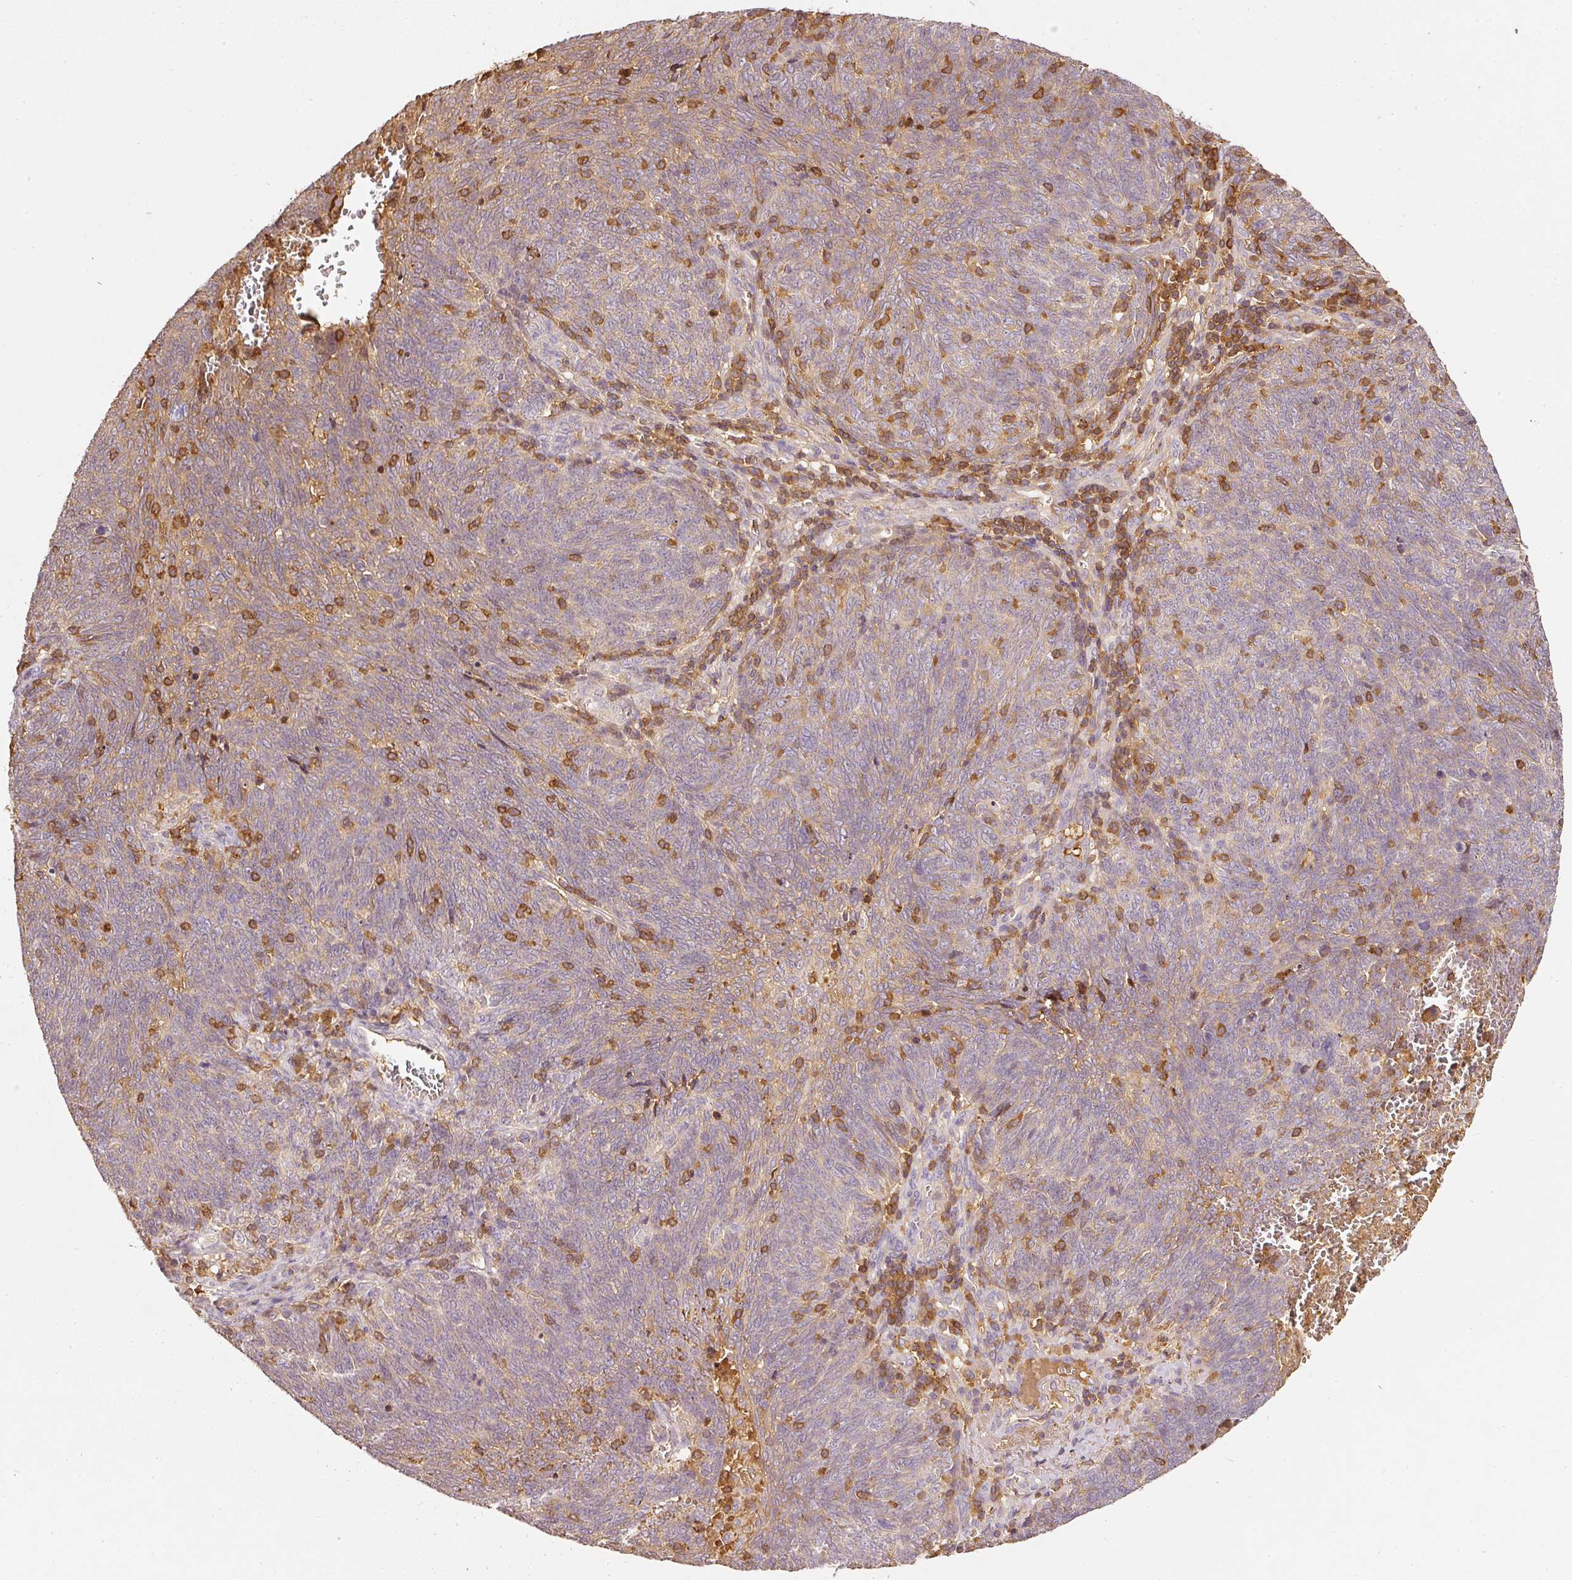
{"staining": {"intensity": "weak", "quantity": "25%-75%", "location": "cytoplasmic/membranous"}, "tissue": "lung cancer", "cell_type": "Tumor cells", "image_type": "cancer", "snomed": [{"axis": "morphology", "description": "Squamous cell carcinoma, NOS"}, {"axis": "topography", "description": "Lung"}], "caption": "There is low levels of weak cytoplasmic/membranous expression in tumor cells of lung squamous cell carcinoma, as demonstrated by immunohistochemical staining (brown color).", "gene": "EVL", "patient": {"sex": "female", "age": 72}}